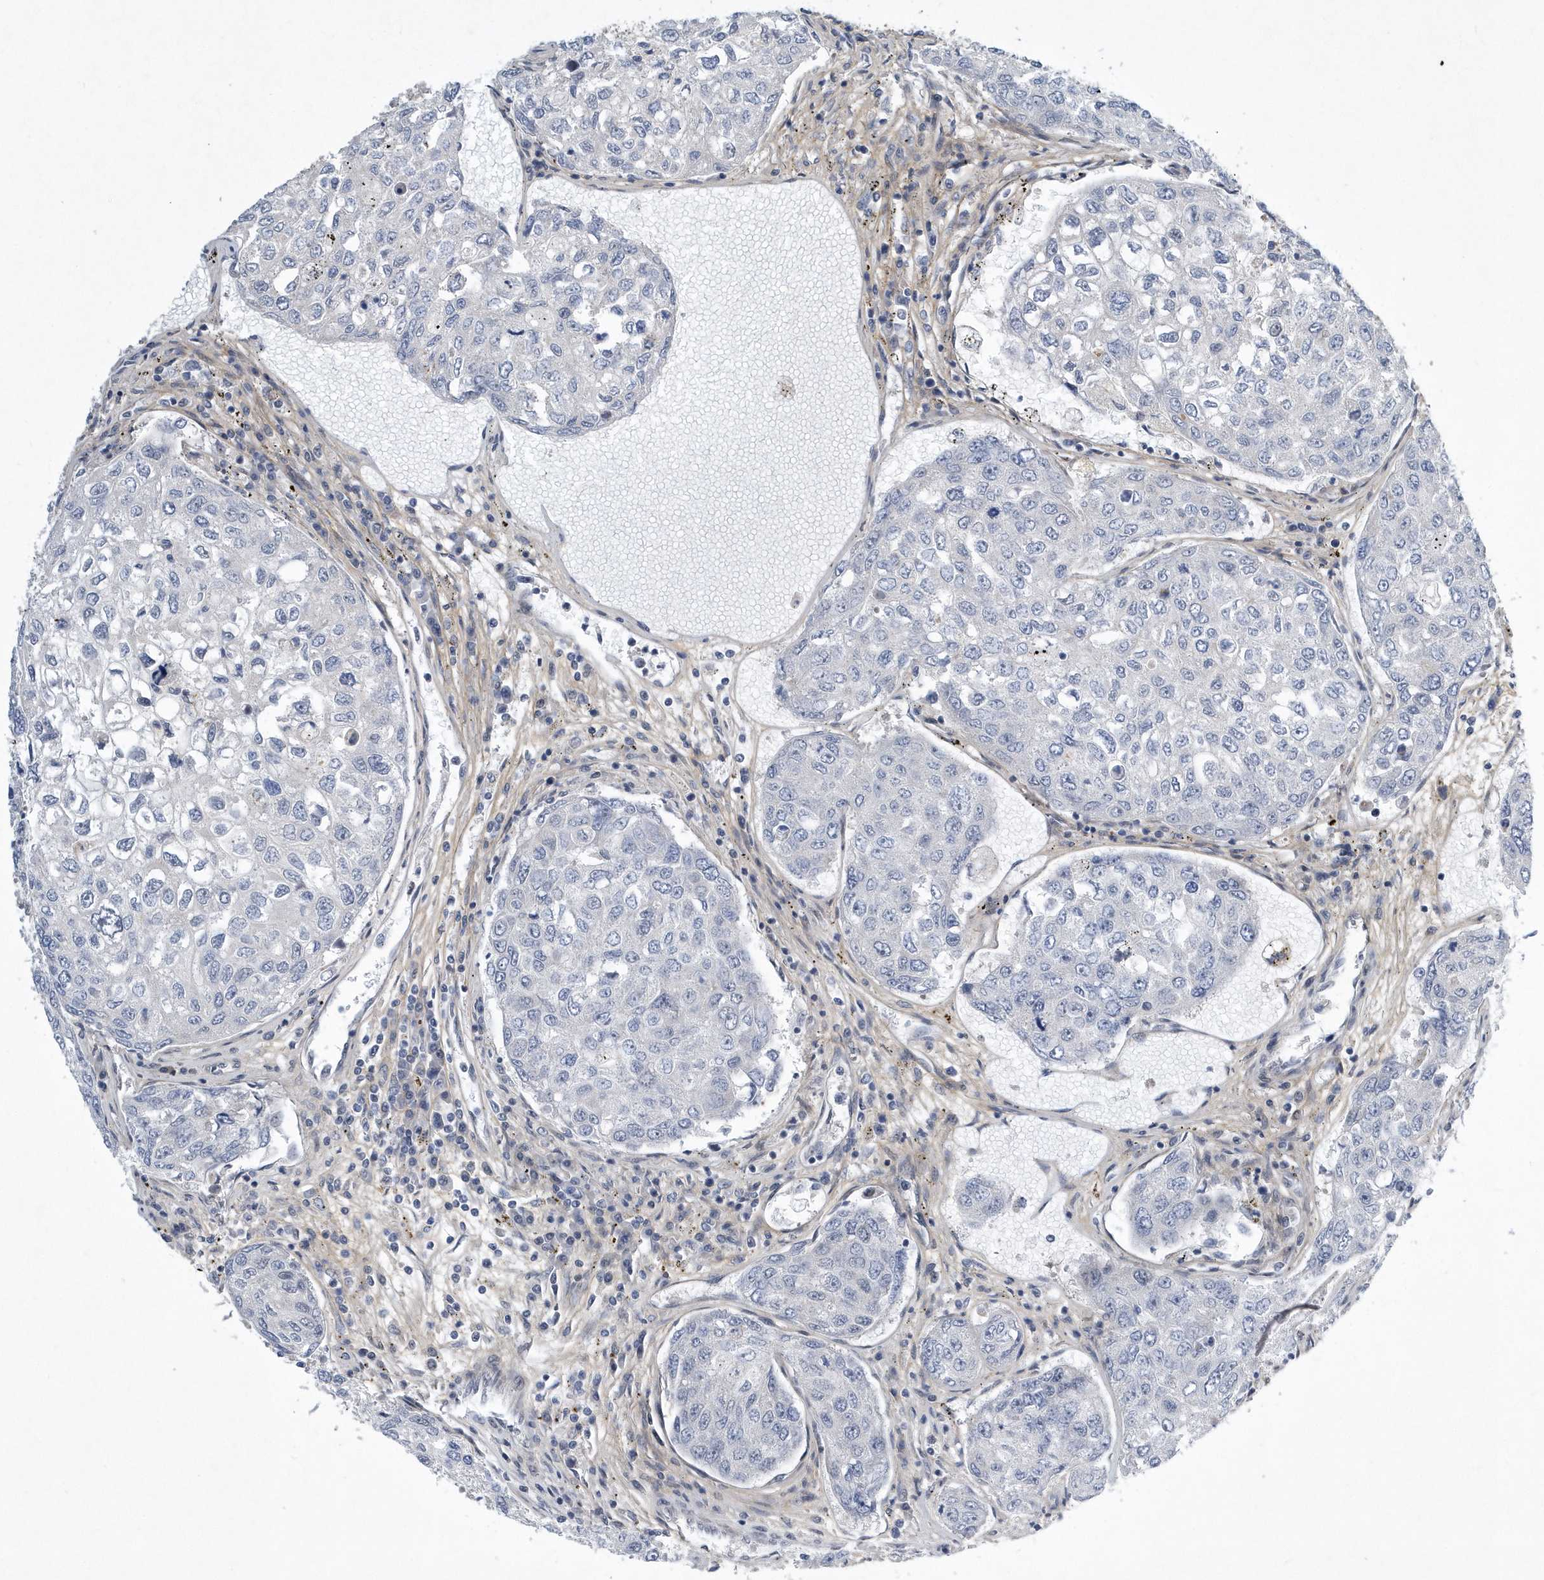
{"staining": {"intensity": "negative", "quantity": "none", "location": "none"}, "tissue": "urothelial cancer", "cell_type": "Tumor cells", "image_type": "cancer", "snomed": [{"axis": "morphology", "description": "Urothelial carcinoma, High grade"}, {"axis": "topography", "description": "Lymph node"}, {"axis": "topography", "description": "Urinary bladder"}], "caption": "A micrograph of urothelial cancer stained for a protein exhibits no brown staining in tumor cells.", "gene": "FAM217A", "patient": {"sex": "male", "age": 51}}